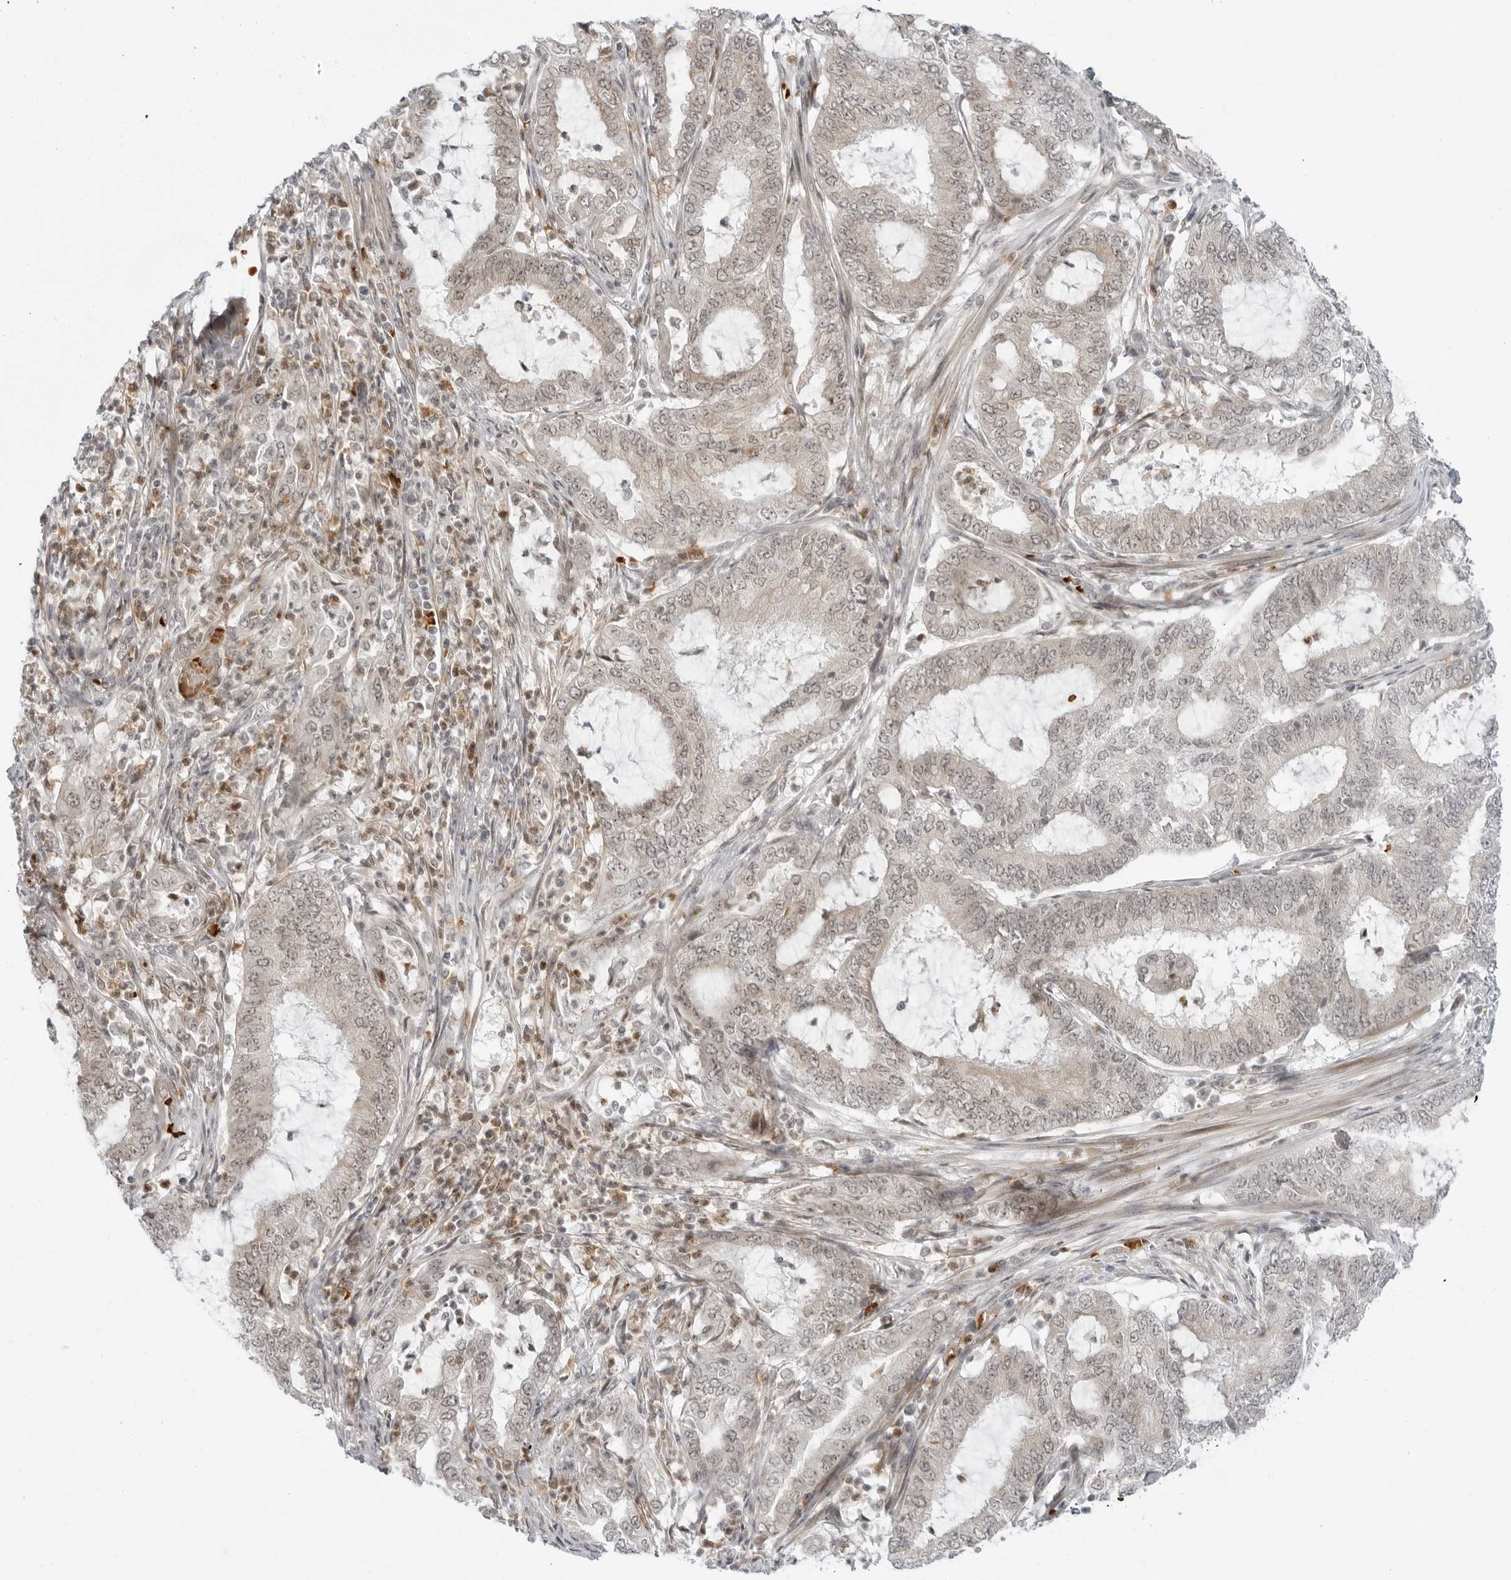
{"staining": {"intensity": "weak", "quantity": "<25%", "location": "nuclear"}, "tissue": "endometrial cancer", "cell_type": "Tumor cells", "image_type": "cancer", "snomed": [{"axis": "morphology", "description": "Adenocarcinoma, NOS"}, {"axis": "topography", "description": "Endometrium"}], "caption": "This is an IHC photomicrograph of endometrial cancer (adenocarcinoma). There is no staining in tumor cells.", "gene": "SUGCT", "patient": {"sex": "female", "age": 51}}